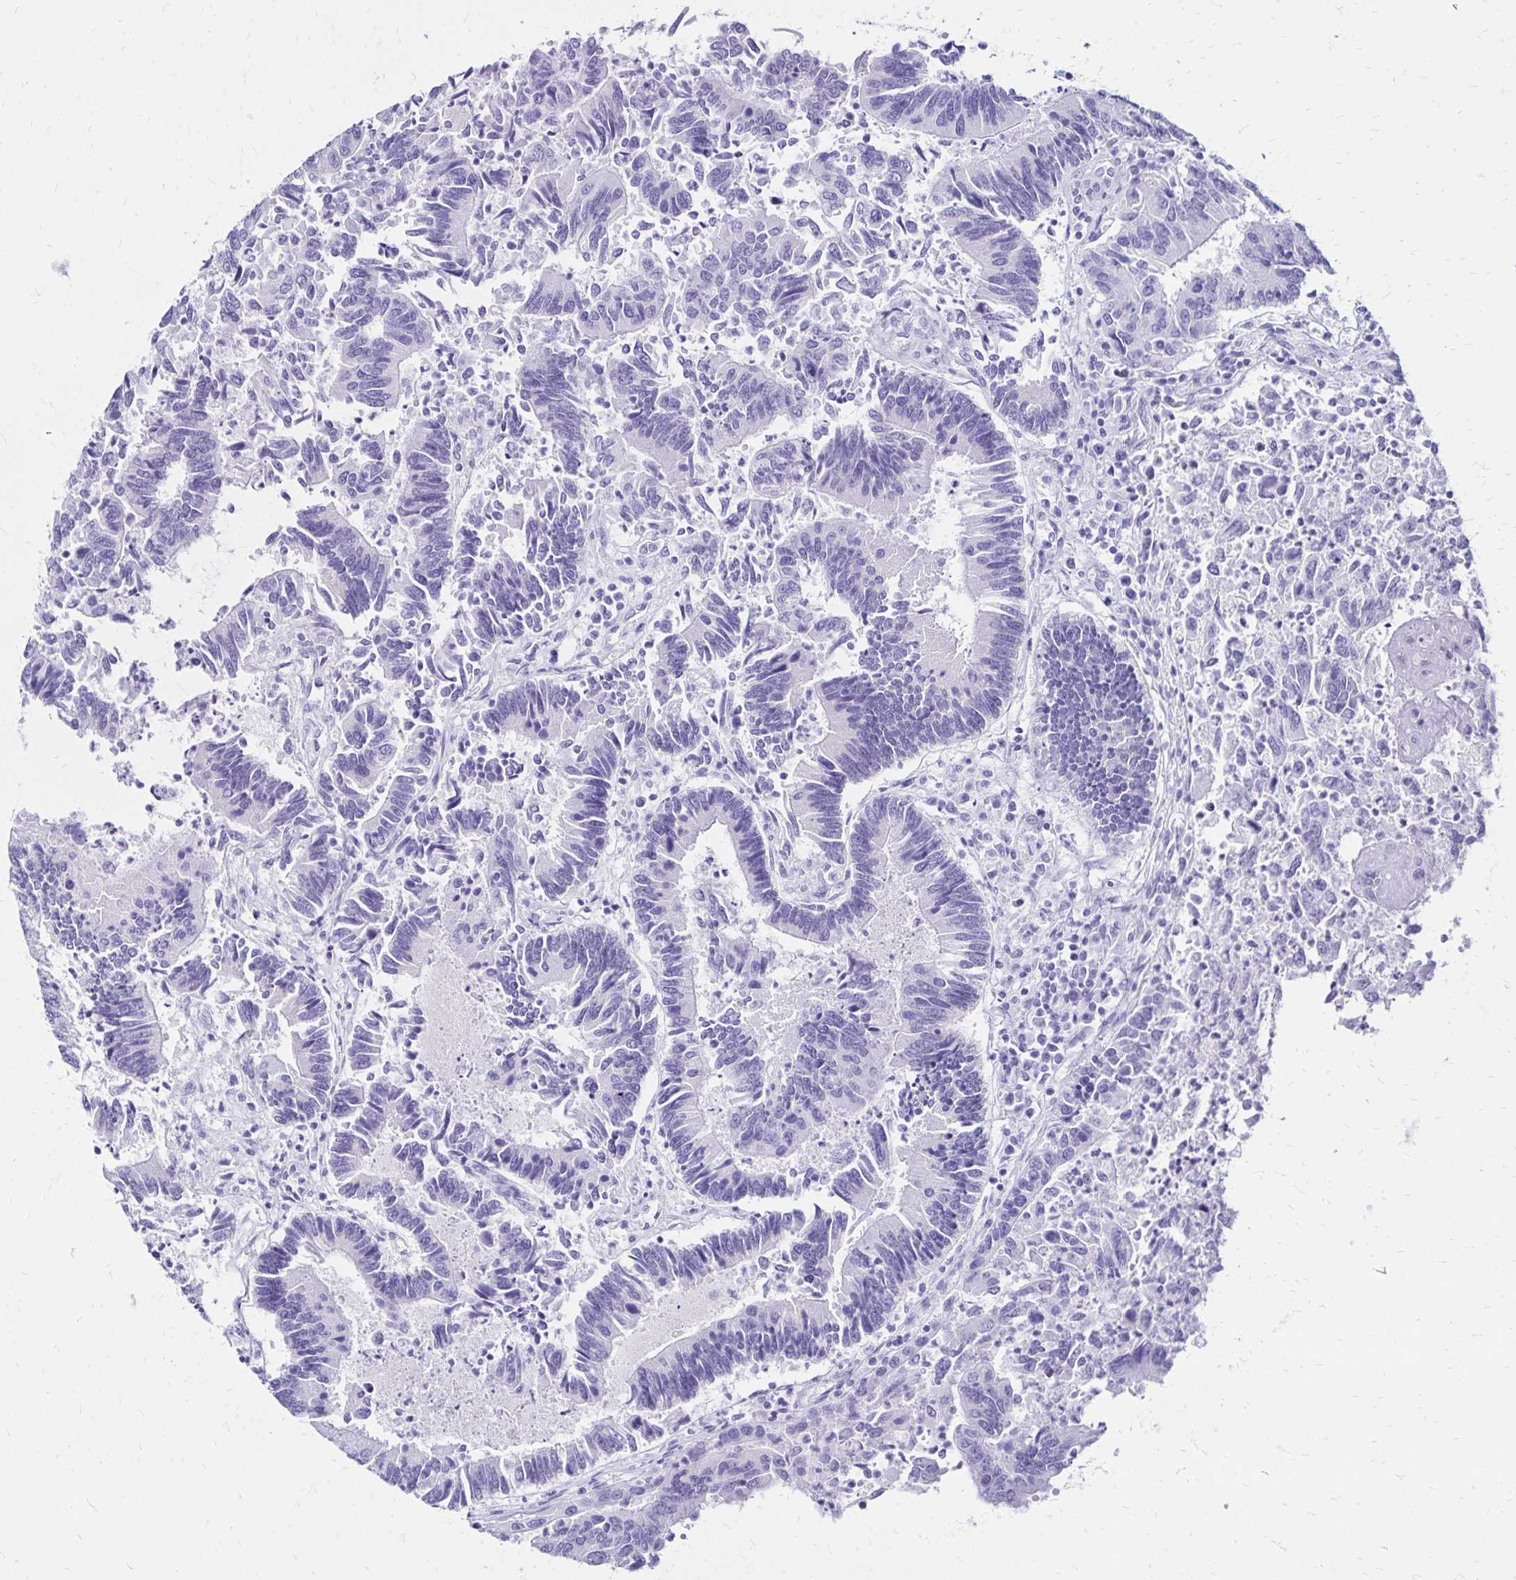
{"staining": {"intensity": "negative", "quantity": "none", "location": "none"}, "tissue": "colorectal cancer", "cell_type": "Tumor cells", "image_type": "cancer", "snomed": [{"axis": "morphology", "description": "Adenocarcinoma, NOS"}, {"axis": "topography", "description": "Colon"}], "caption": "Immunohistochemistry of human colorectal adenocarcinoma demonstrates no staining in tumor cells.", "gene": "LIN28B", "patient": {"sex": "female", "age": 67}}